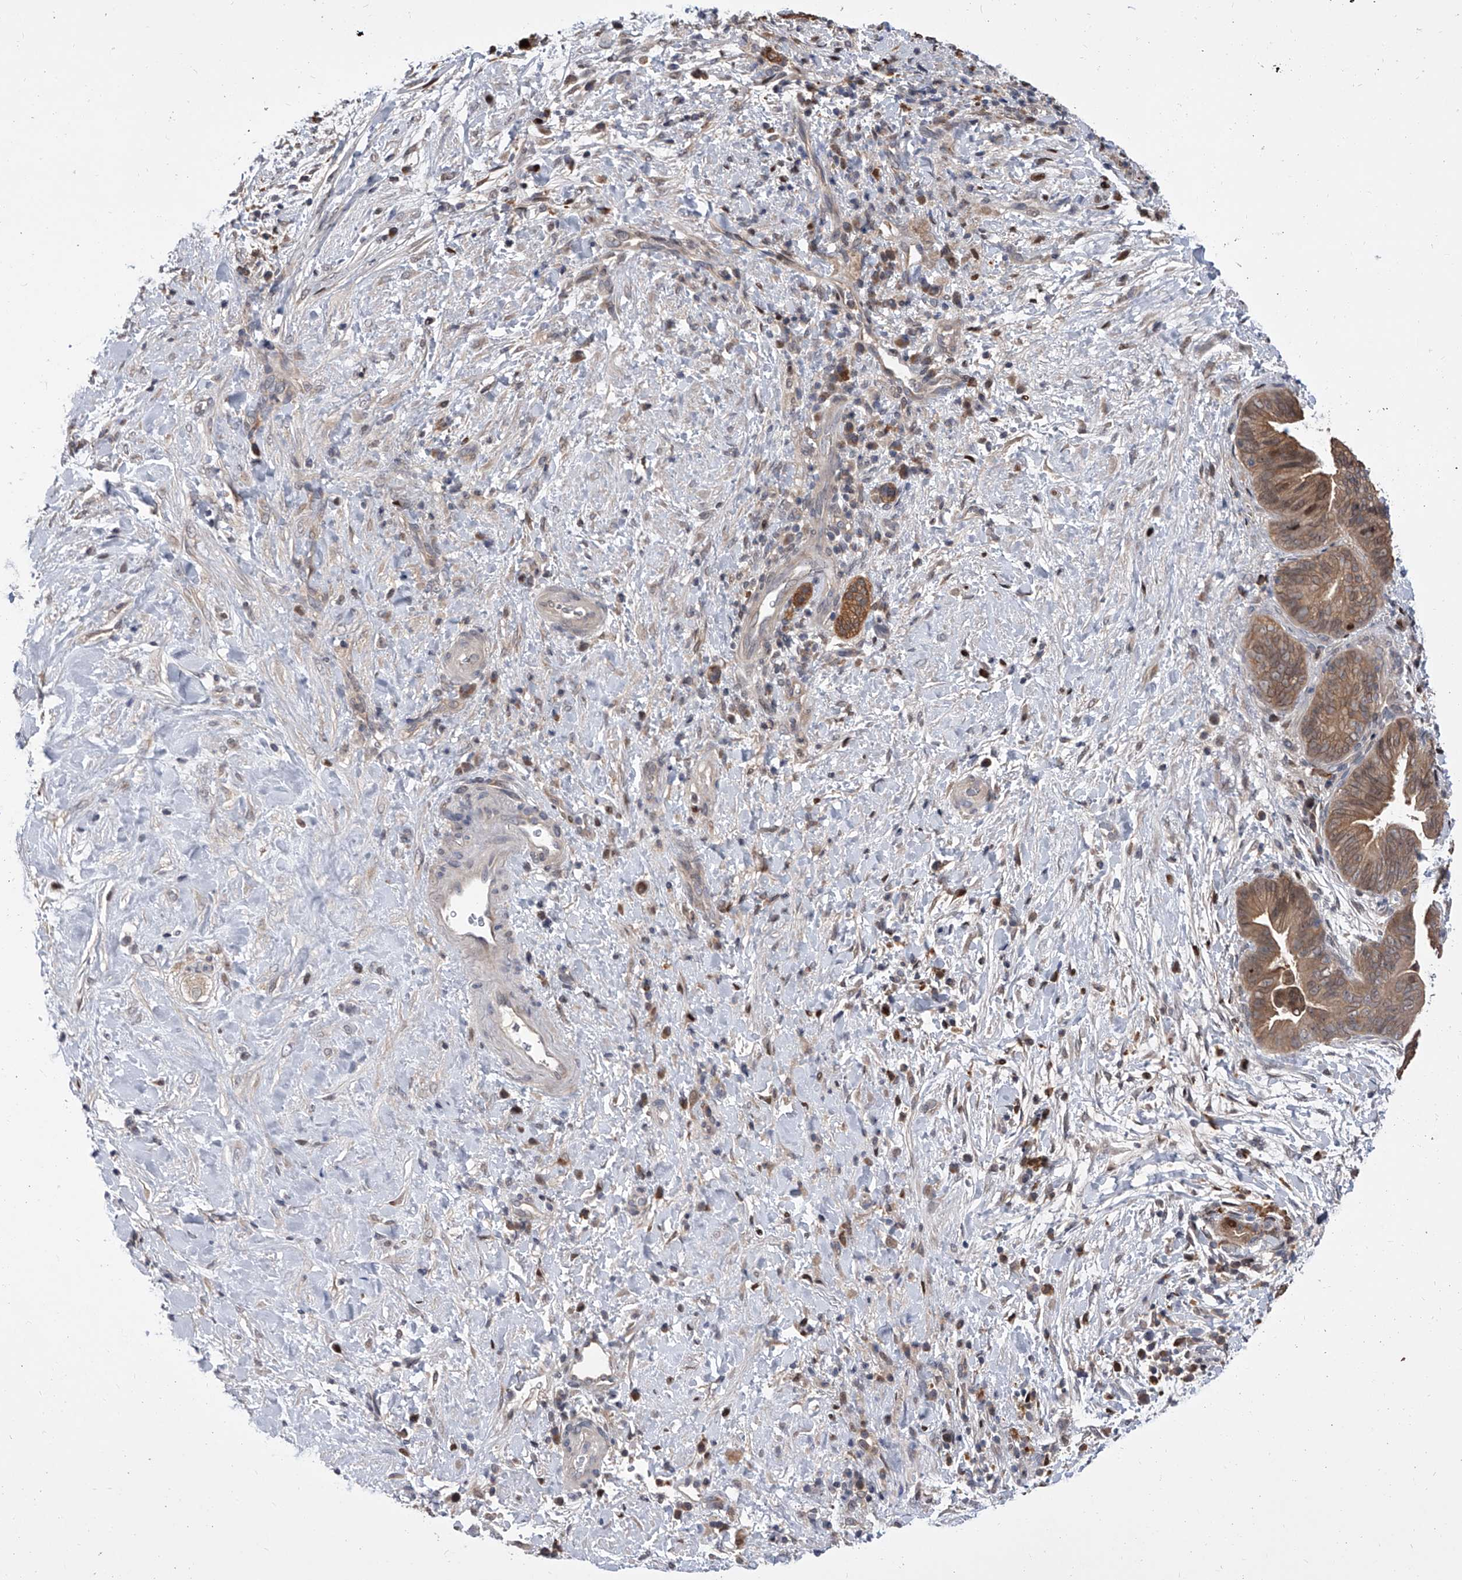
{"staining": {"intensity": "moderate", "quantity": ">75%", "location": "cytoplasmic/membranous"}, "tissue": "pancreatic cancer", "cell_type": "Tumor cells", "image_type": "cancer", "snomed": [{"axis": "morphology", "description": "Adenocarcinoma, NOS"}, {"axis": "topography", "description": "Pancreas"}], "caption": "About >75% of tumor cells in human pancreatic adenocarcinoma exhibit moderate cytoplasmic/membranous protein expression as visualized by brown immunohistochemical staining.", "gene": "BHLHE23", "patient": {"sex": "male", "age": 75}}